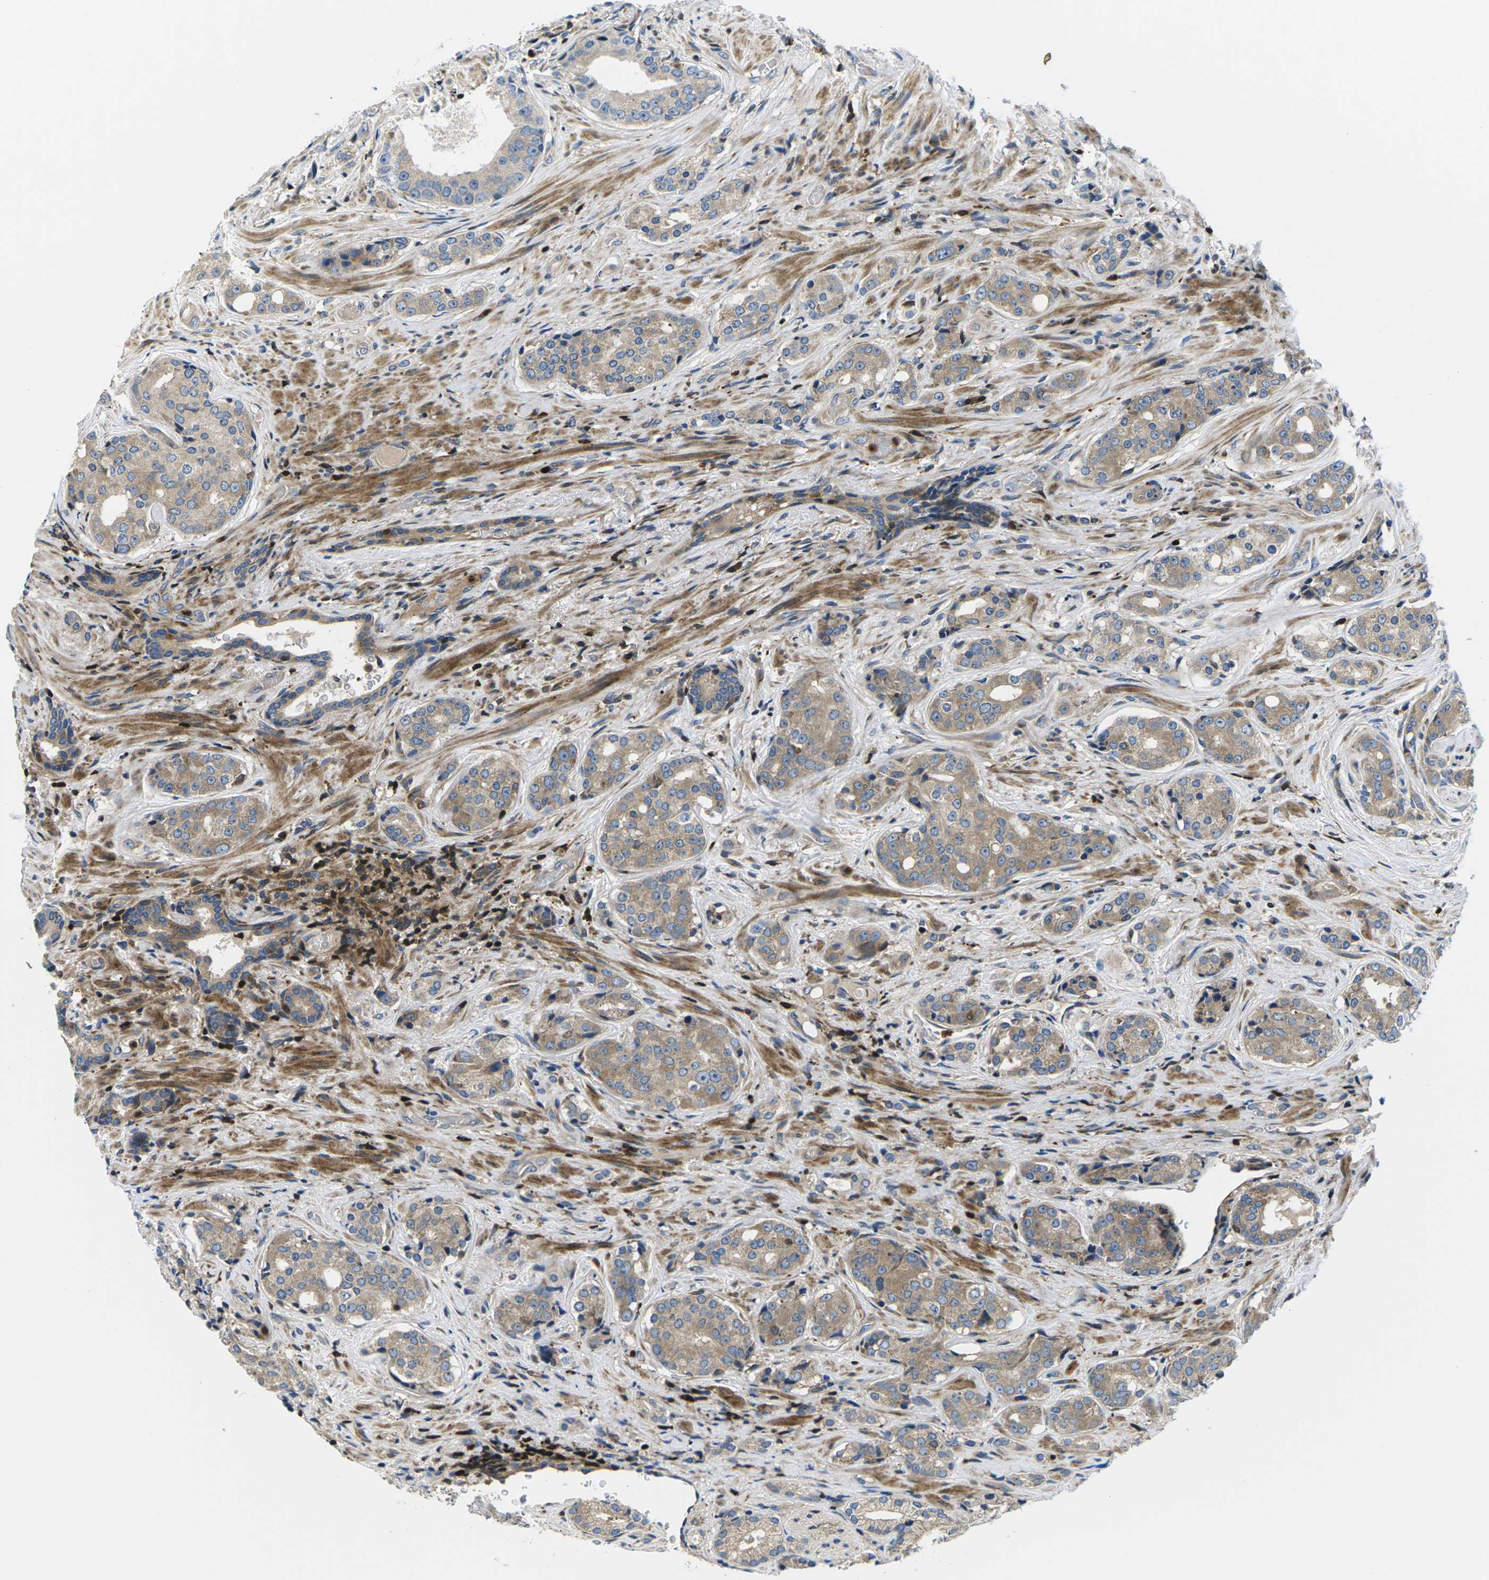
{"staining": {"intensity": "weak", "quantity": ">75%", "location": "cytoplasmic/membranous"}, "tissue": "prostate cancer", "cell_type": "Tumor cells", "image_type": "cancer", "snomed": [{"axis": "morphology", "description": "Adenocarcinoma, High grade"}, {"axis": "topography", "description": "Prostate"}], "caption": "Immunohistochemical staining of prostate cancer demonstrates weak cytoplasmic/membranous protein staining in approximately >75% of tumor cells. (DAB IHC with brightfield microscopy, high magnification).", "gene": "PLCE1", "patient": {"sex": "male", "age": 71}}